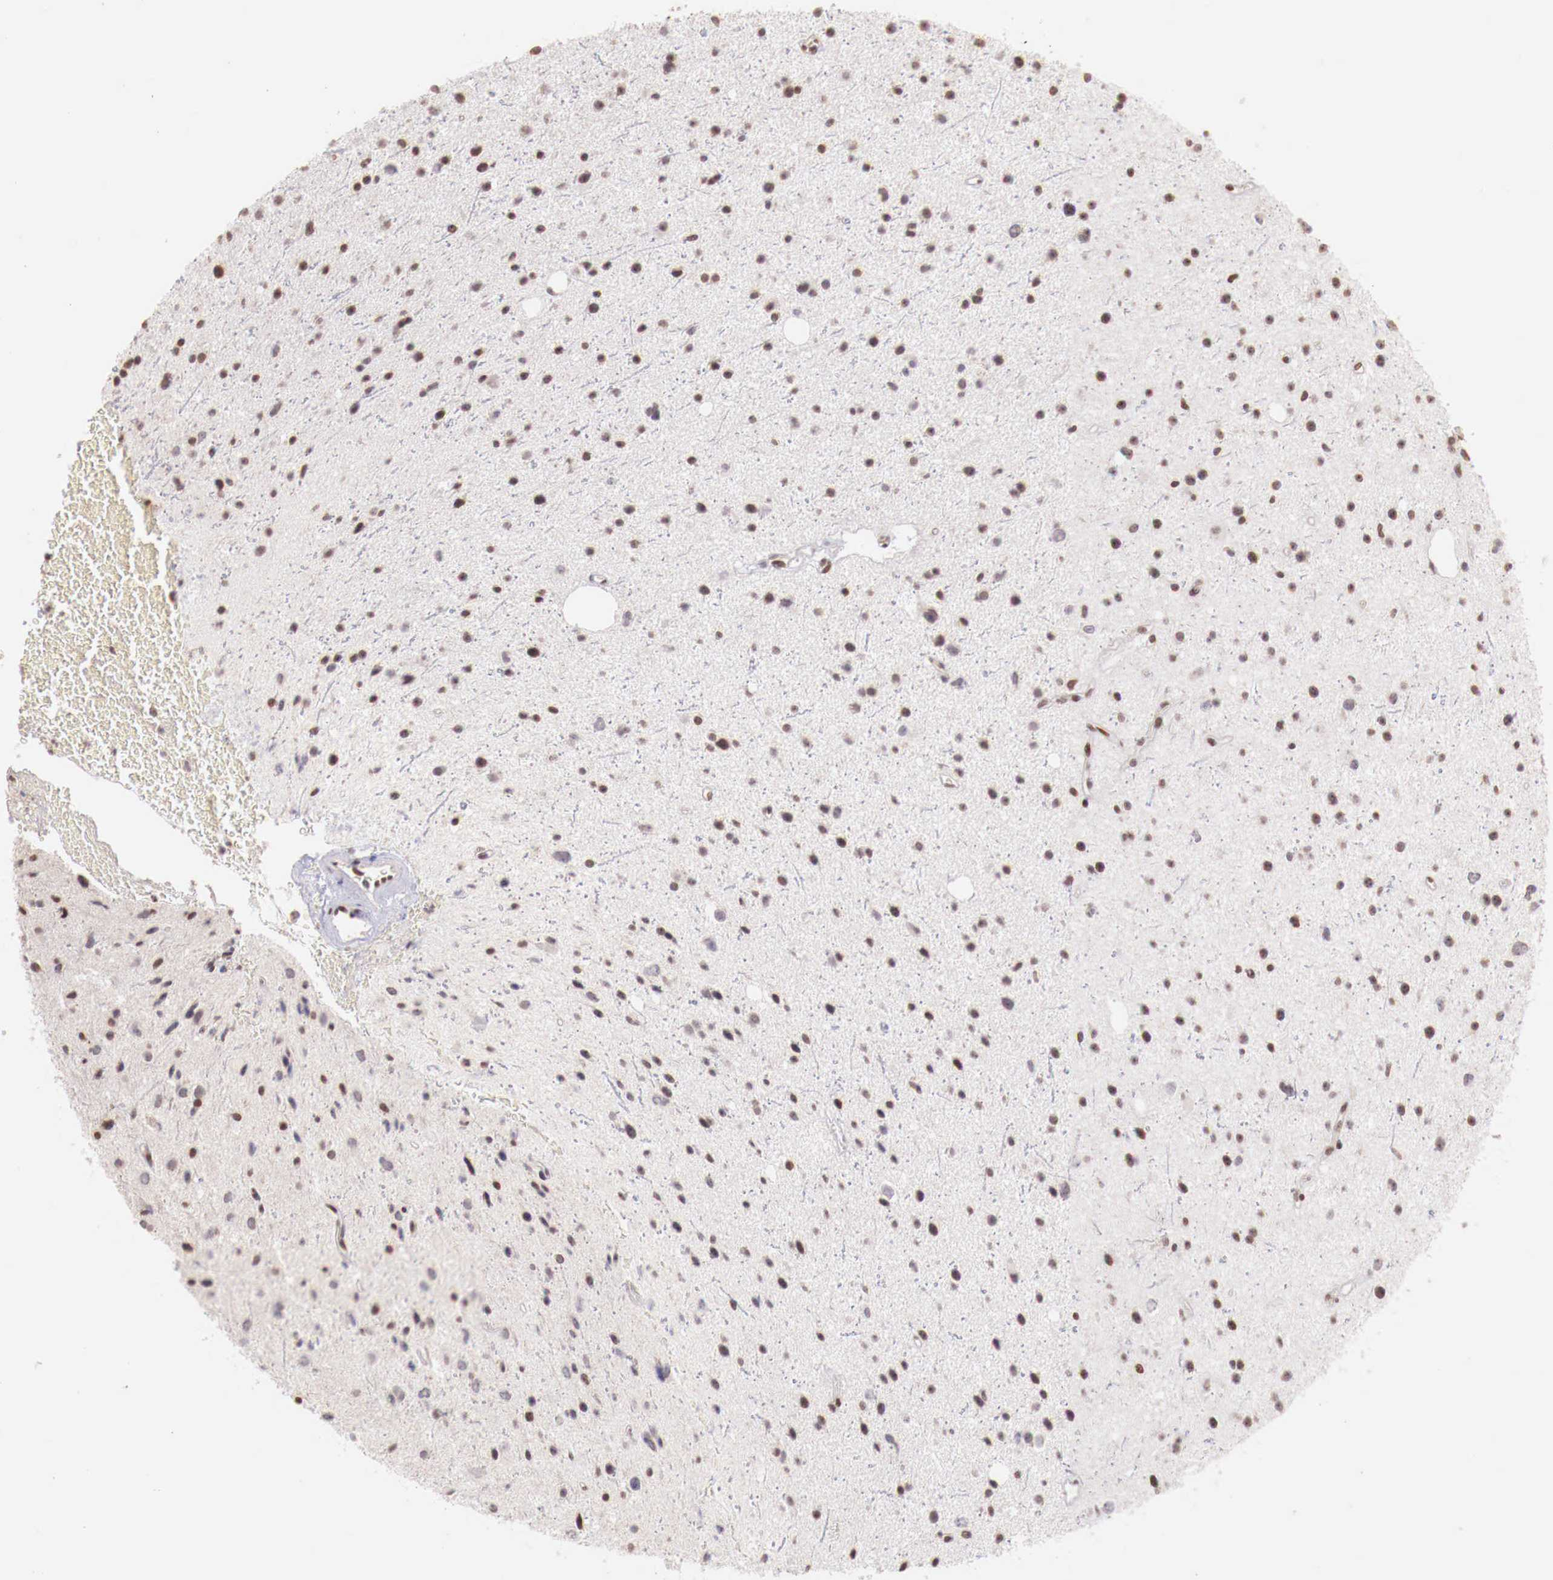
{"staining": {"intensity": "weak", "quantity": "<25%", "location": "nuclear"}, "tissue": "glioma", "cell_type": "Tumor cells", "image_type": "cancer", "snomed": [{"axis": "morphology", "description": "Glioma, malignant, Low grade"}, {"axis": "topography", "description": "Brain"}], "caption": "This is a image of immunohistochemistry (IHC) staining of malignant glioma (low-grade), which shows no staining in tumor cells.", "gene": "SP1", "patient": {"sex": "female", "age": 46}}